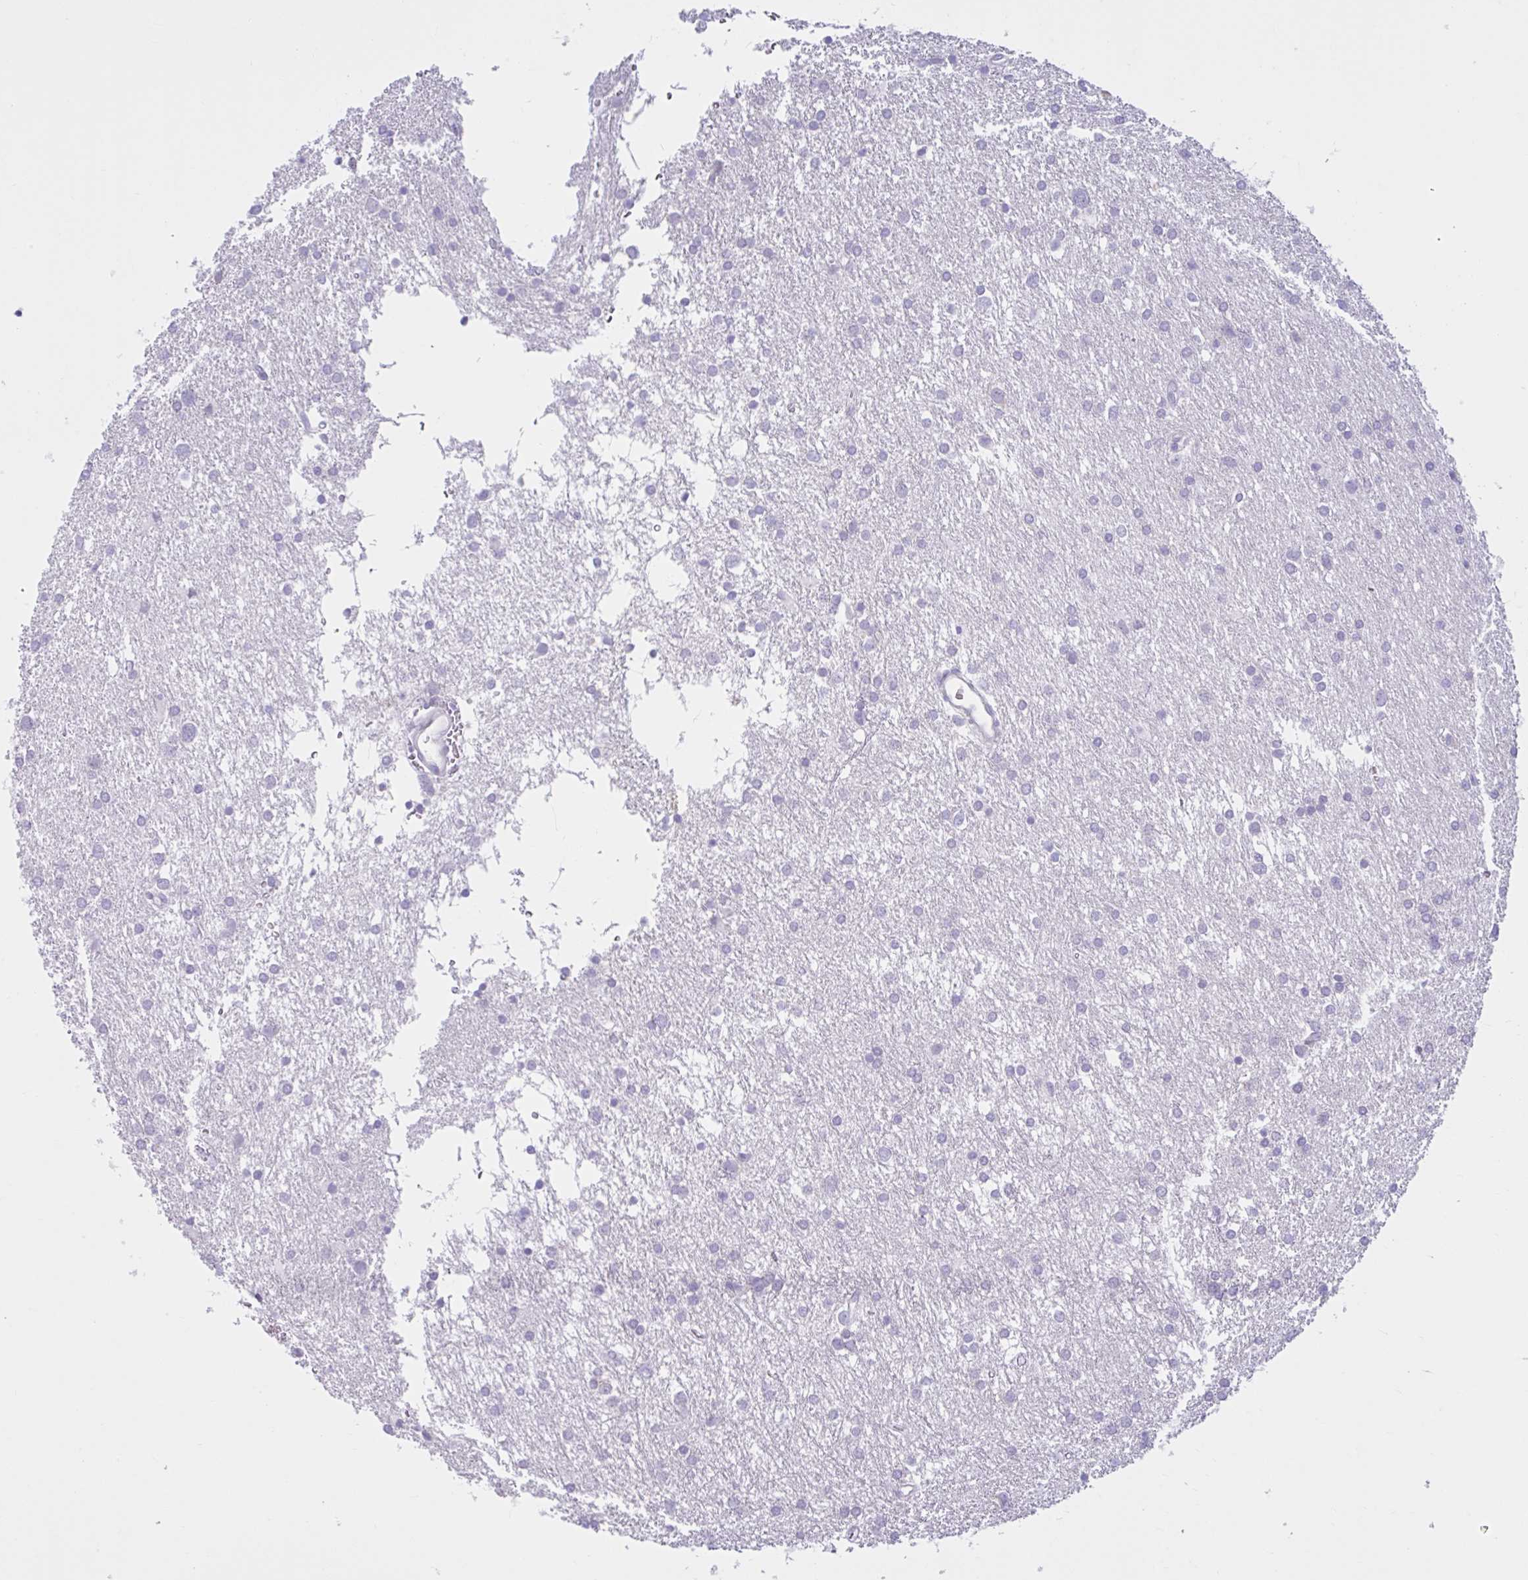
{"staining": {"intensity": "negative", "quantity": "none", "location": "none"}, "tissue": "glioma", "cell_type": "Tumor cells", "image_type": "cancer", "snomed": [{"axis": "morphology", "description": "Glioma, malignant, Low grade"}, {"axis": "topography", "description": "Brain"}], "caption": "Immunohistochemical staining of glioma demonstrates no significant expression in tumor cells.", "gene": "CEP120", "patient": {"sex": "female", "age": 32}}